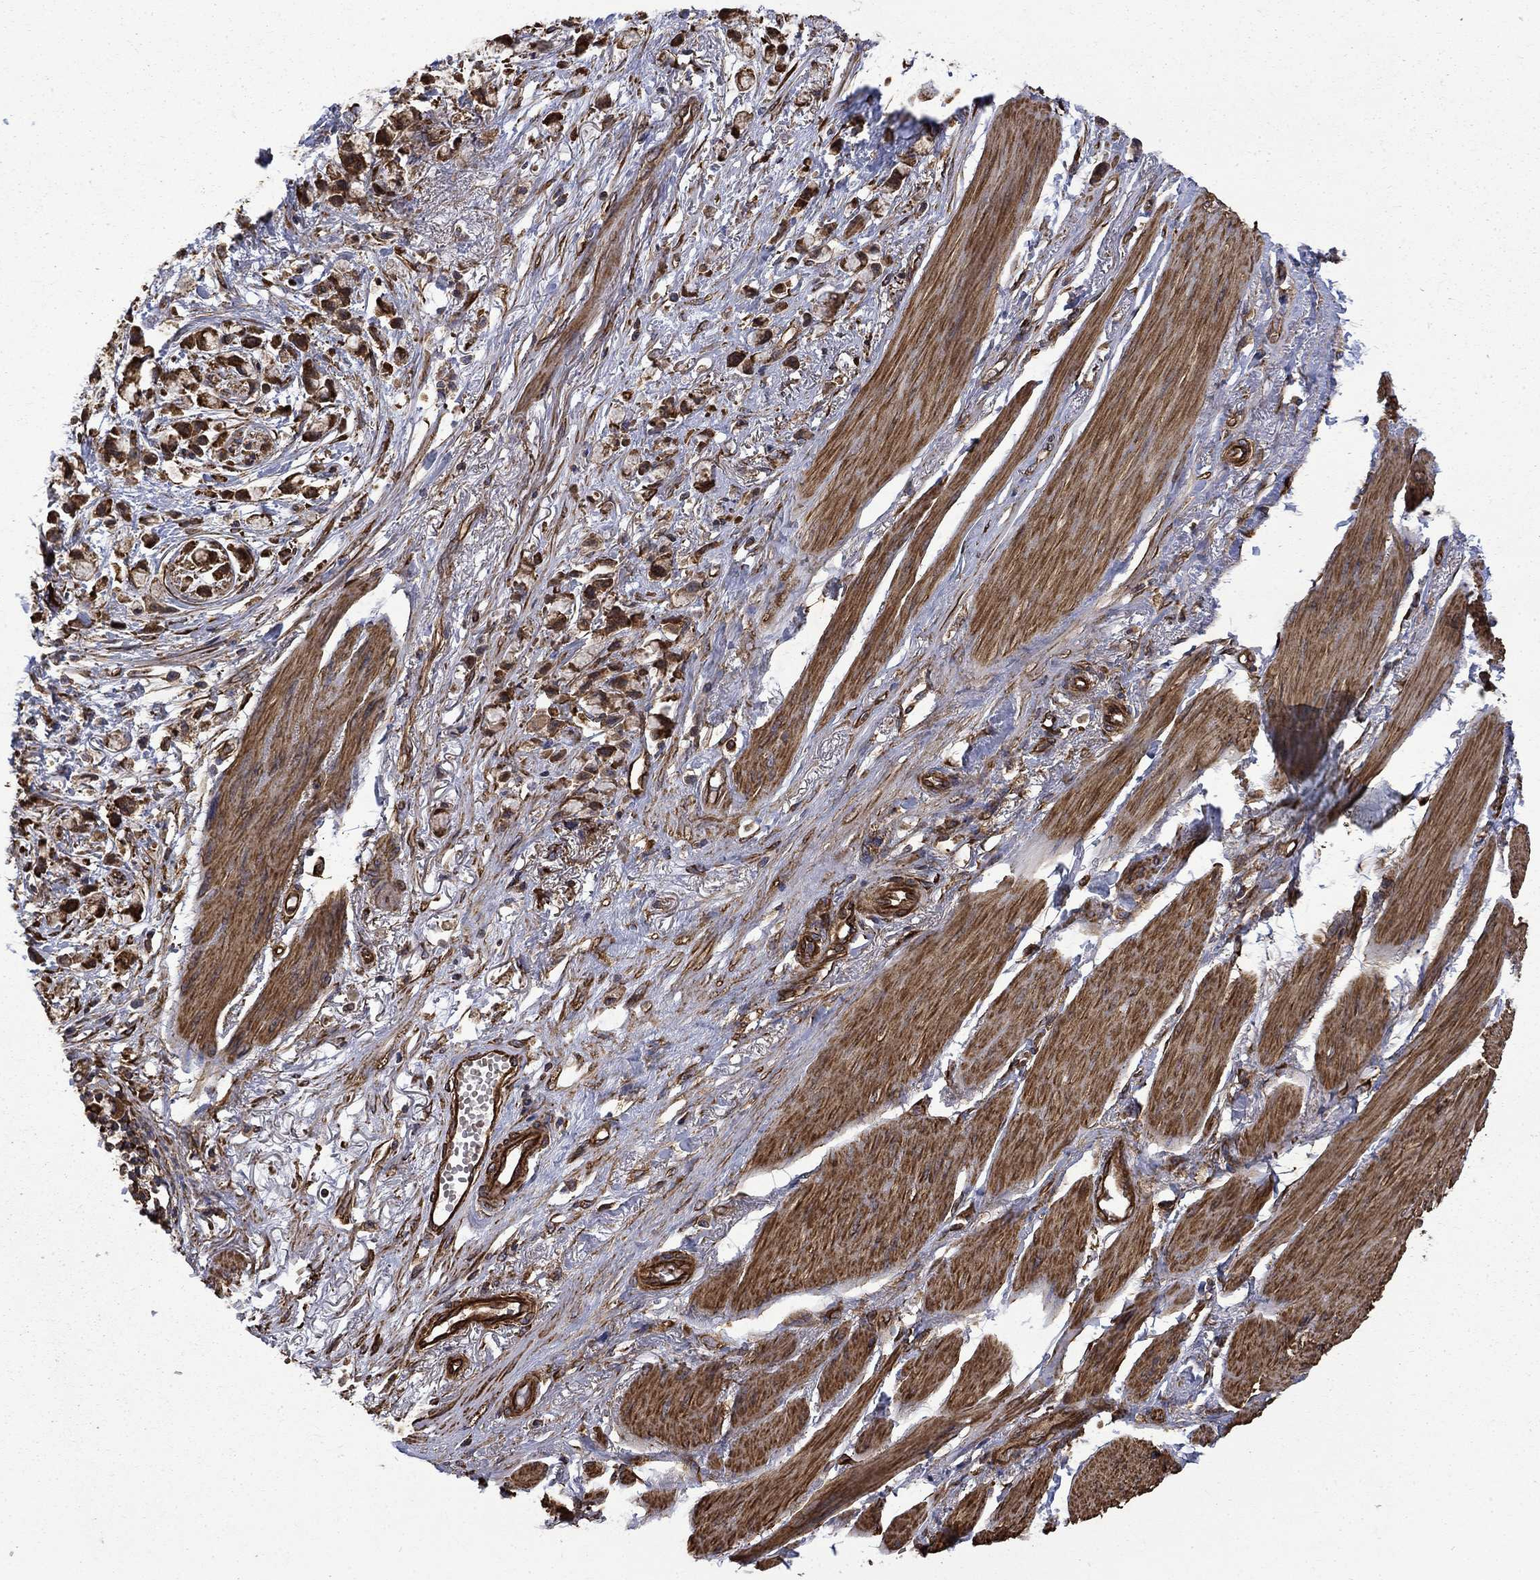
{"staining": {"intensity": "strong", "quantity": ">75%", "location": "cytoplasmic/membranous"}, "tissue": "stomach cancer", "cell_type": "Tumor cells", "image_type": "cancer", "snomed": [{"axis": "morphology", "description": "Adenocarcinoma, NOS"}, {"axis": "topography", "description": "Stomach"}], "caption": "Immunohistochemistry (IHC) (DAB) staining of stomach adenocarcinoma reveals strong cytoplasmic/membranous protein expression in approximately >75% of tumor cells.", "gene": "CUTC", "patient": {"sex": "female", "age": 81}}